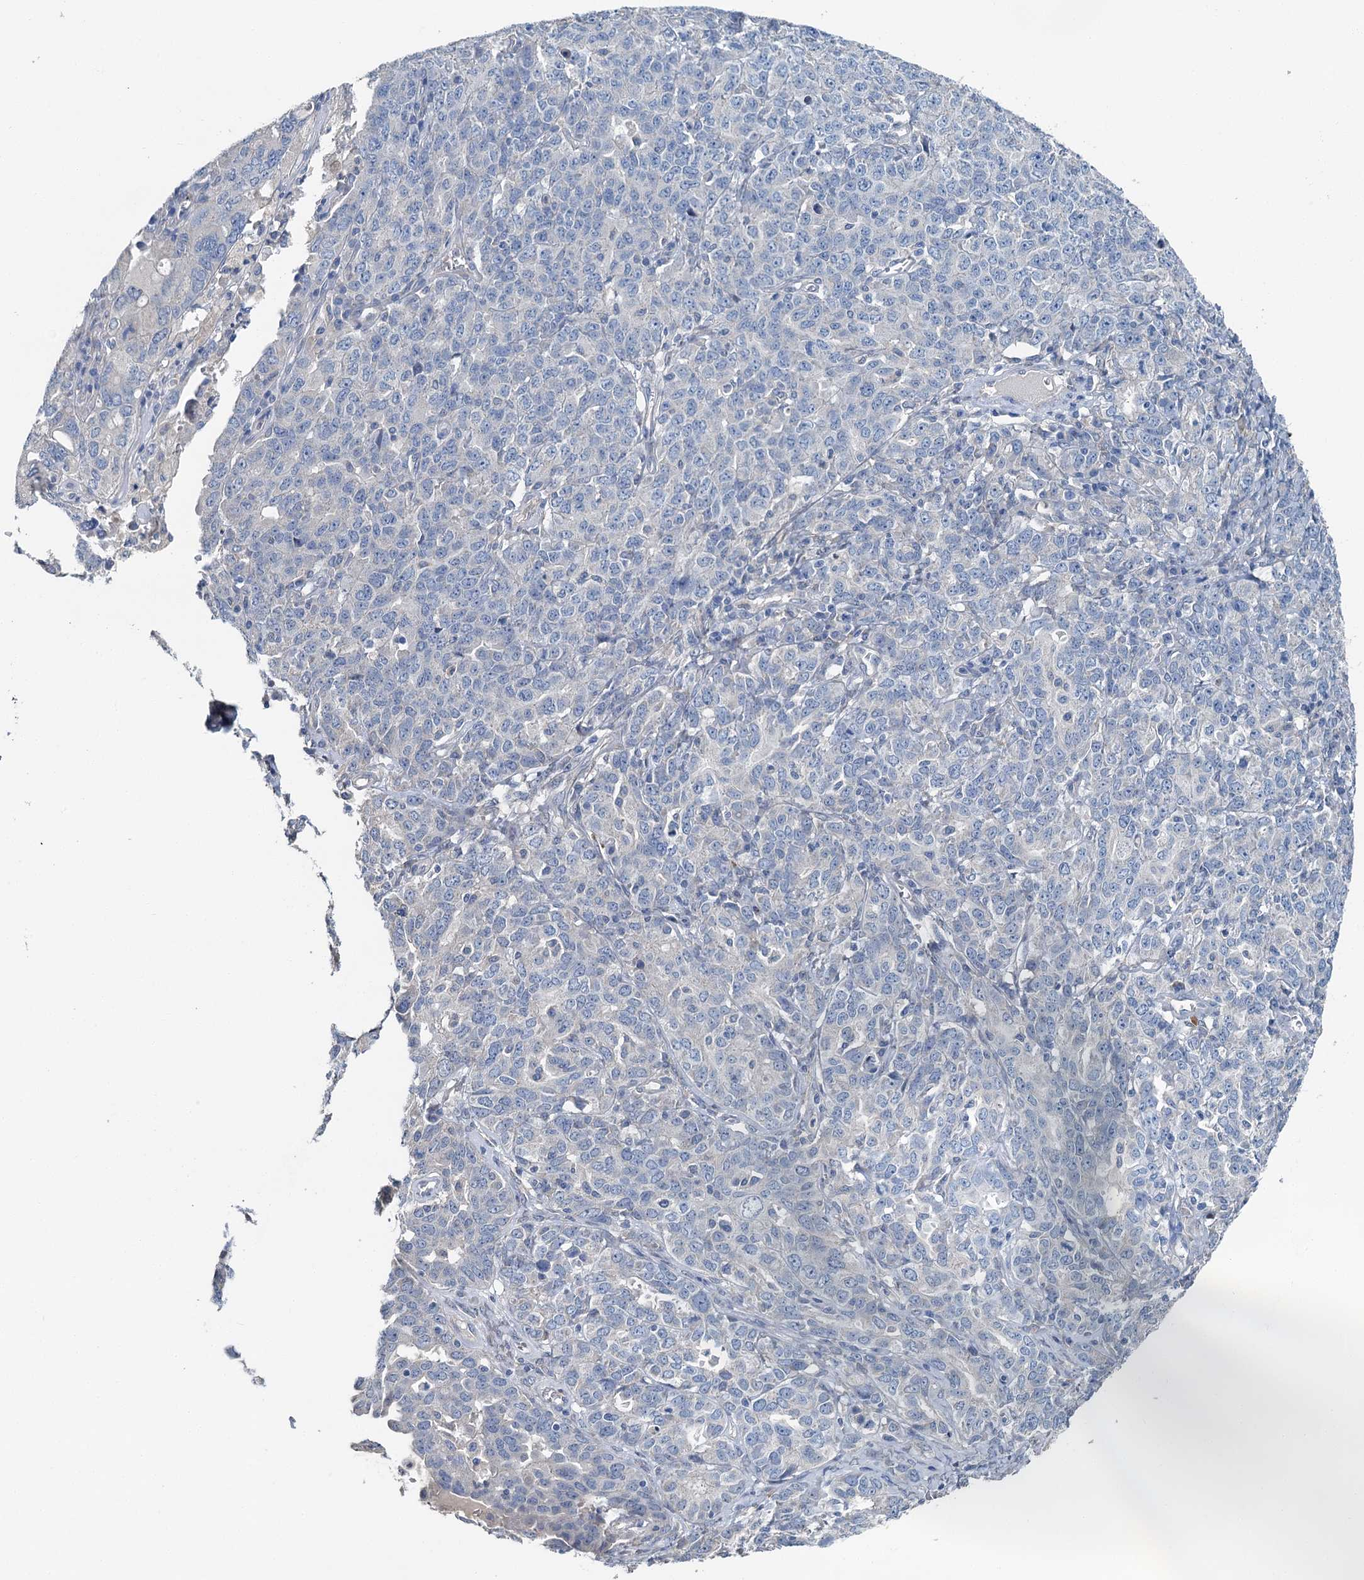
{"staining": {"intensity": "negative", "quantity": "none", "location": "none"}, "tissue": "ovarian cancer", "cell_type": "Tumor cells", "image_type": "cancer", "snomed": [{"axis": "morphology", "description": "Carcinoma, endometroid"}, {"axis": "topography", "description": "Ovary"}], "caption": "Immunohistochemistry micrograph of human ovarian endometroid carcinoma stained for a protein (brown), which reveals no expression in tumor cells. (DAB immunohistochemistry (IHC) visualized using brightfield microscopy, high magnification).", "gene": "C6orf120", "patient": {"sex": "female", "age": 62}}